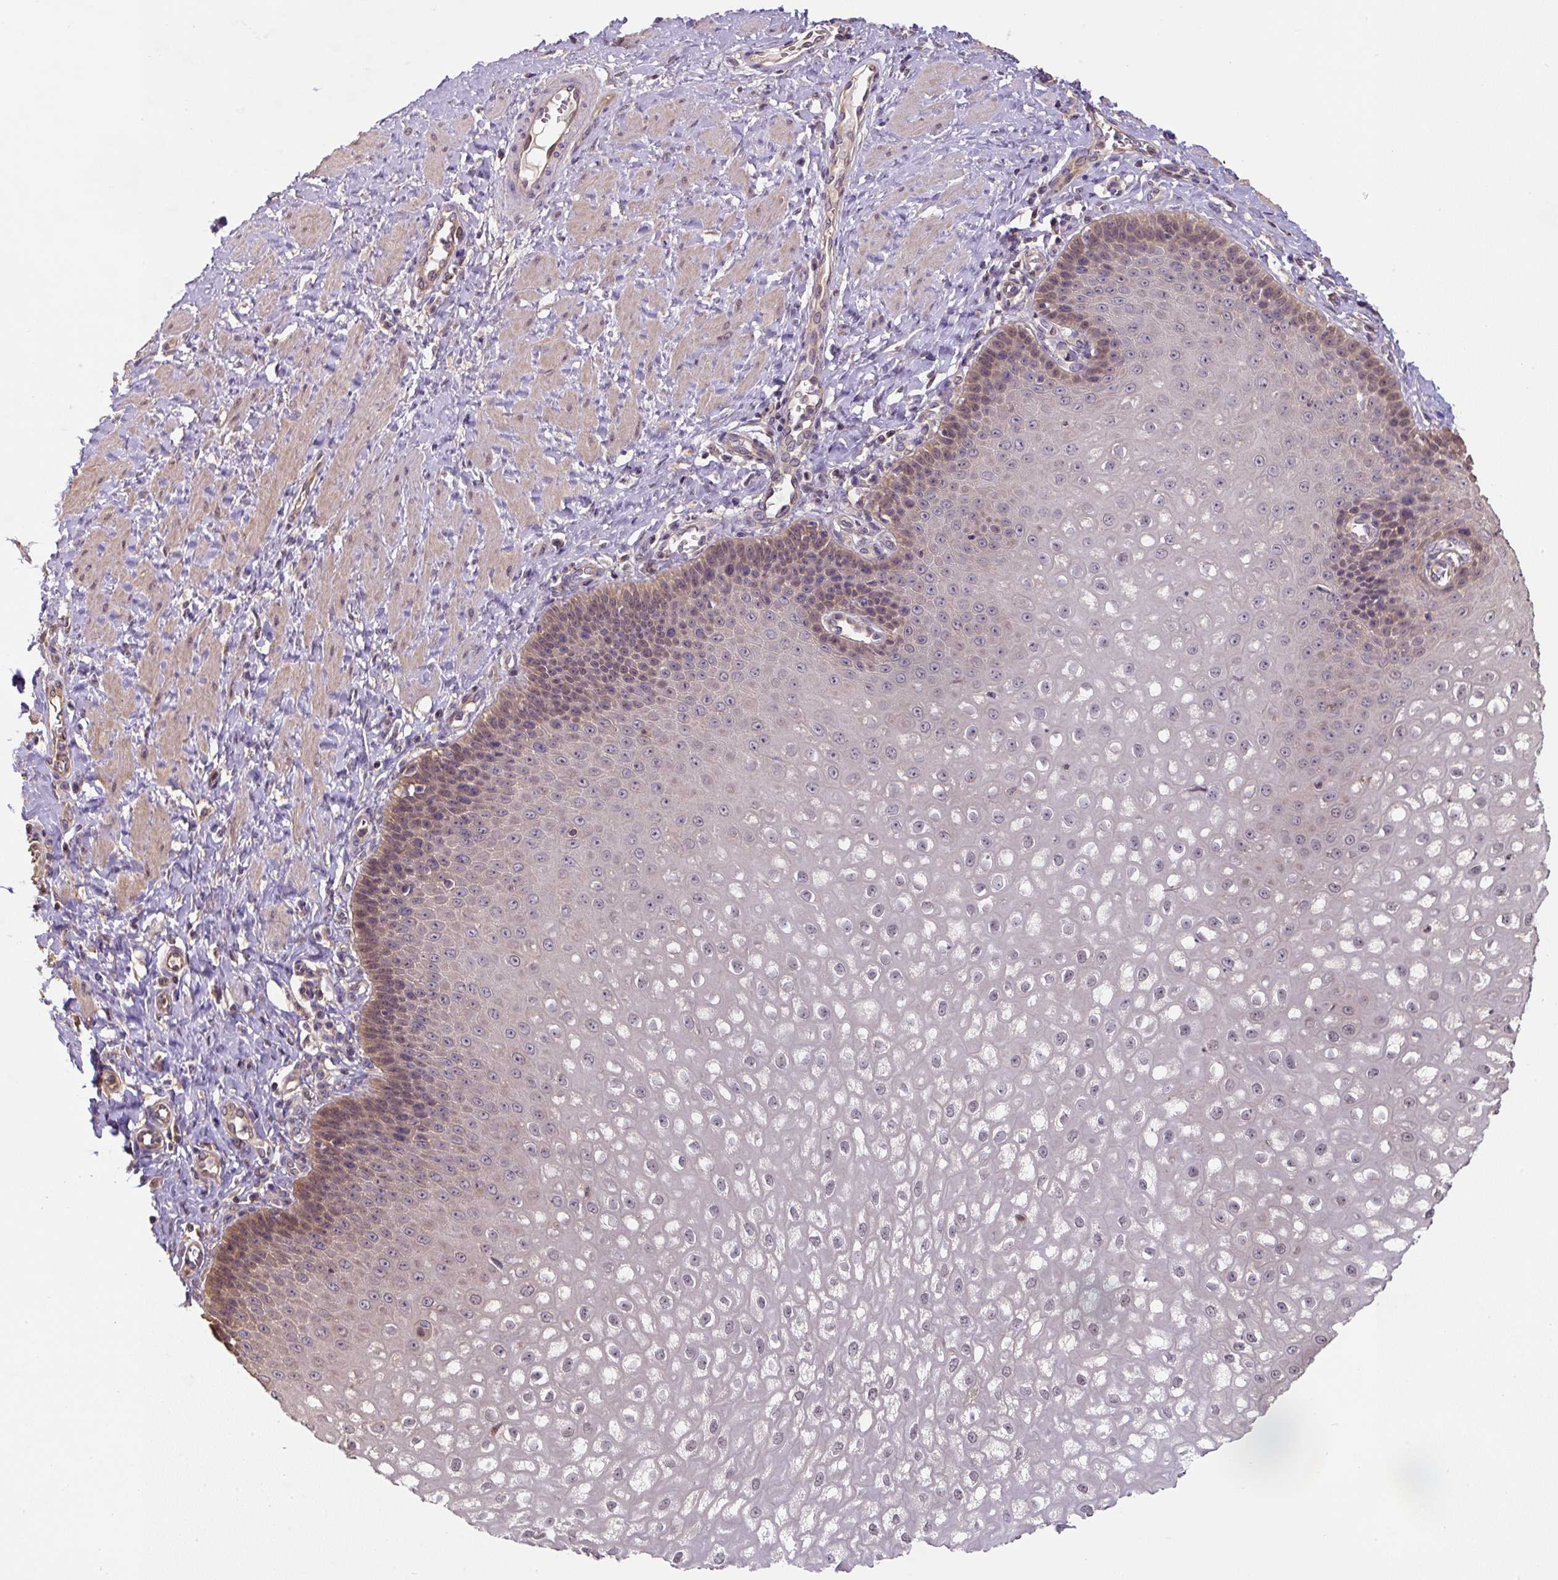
{"staining": {"intensity": "moderate", "quantity": "25%-75%", "location": "cytoplasmic/membranous,nuclear"}, "tissue": "esophagus", "cell_type": "Squamous epithelial cells", "image_type": "normal", "snomed": [{"axis": "morphology", "description": "Normal tissue, NOS"}, {"axis": "topography", "description": "Esophagus"}], "caption": "Immunohistochemical staining of benign human esophagus displays medium levels of moderate cytoplasmic/membranous,nuclear positivity in approximately 25%-75% of squamous epithelial cells.", "gene": "ST13", "patient": {"sex": "male", "age": 67}}